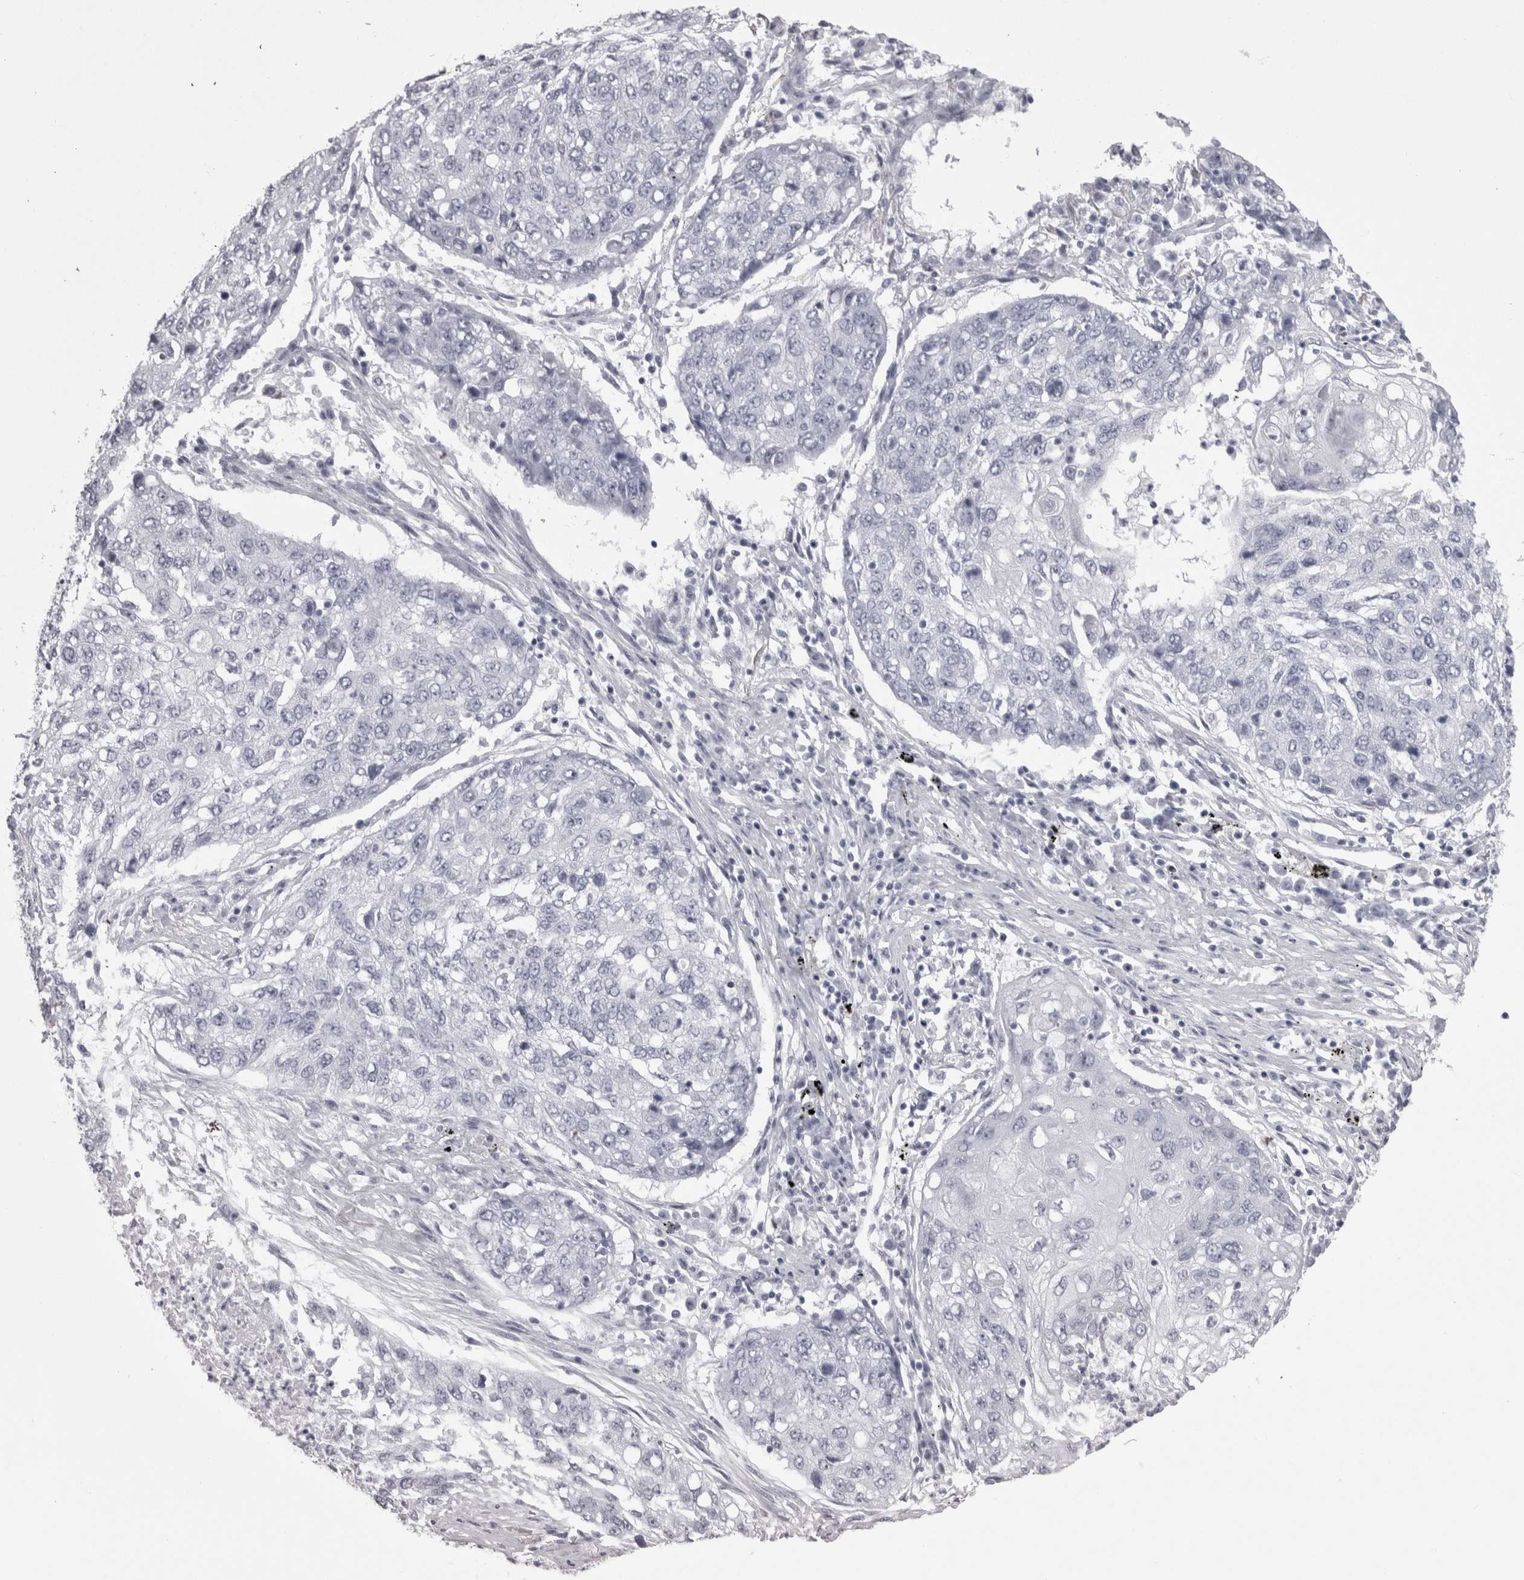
{"staining": {"intensity": "negative", "quantity": "none", "location": "none"}, "tissue": "lung cancer", "cell_type": "Tumor cells", "image_type": "cancer", "snomed": [{"axis": "morphology", "description": "Squamous cell carcinoma, NOS"}, {"axis": "topography", "description": "Lung"}], "caption": "There is no significant expression in tumor cells of lung cancer. (Brightfield microscopy of DAB (3,3'-diaminobenzidine) IHC at high magnification).", "gene": "SKAP1", "patient": {"sex": "female", "age": 63}}